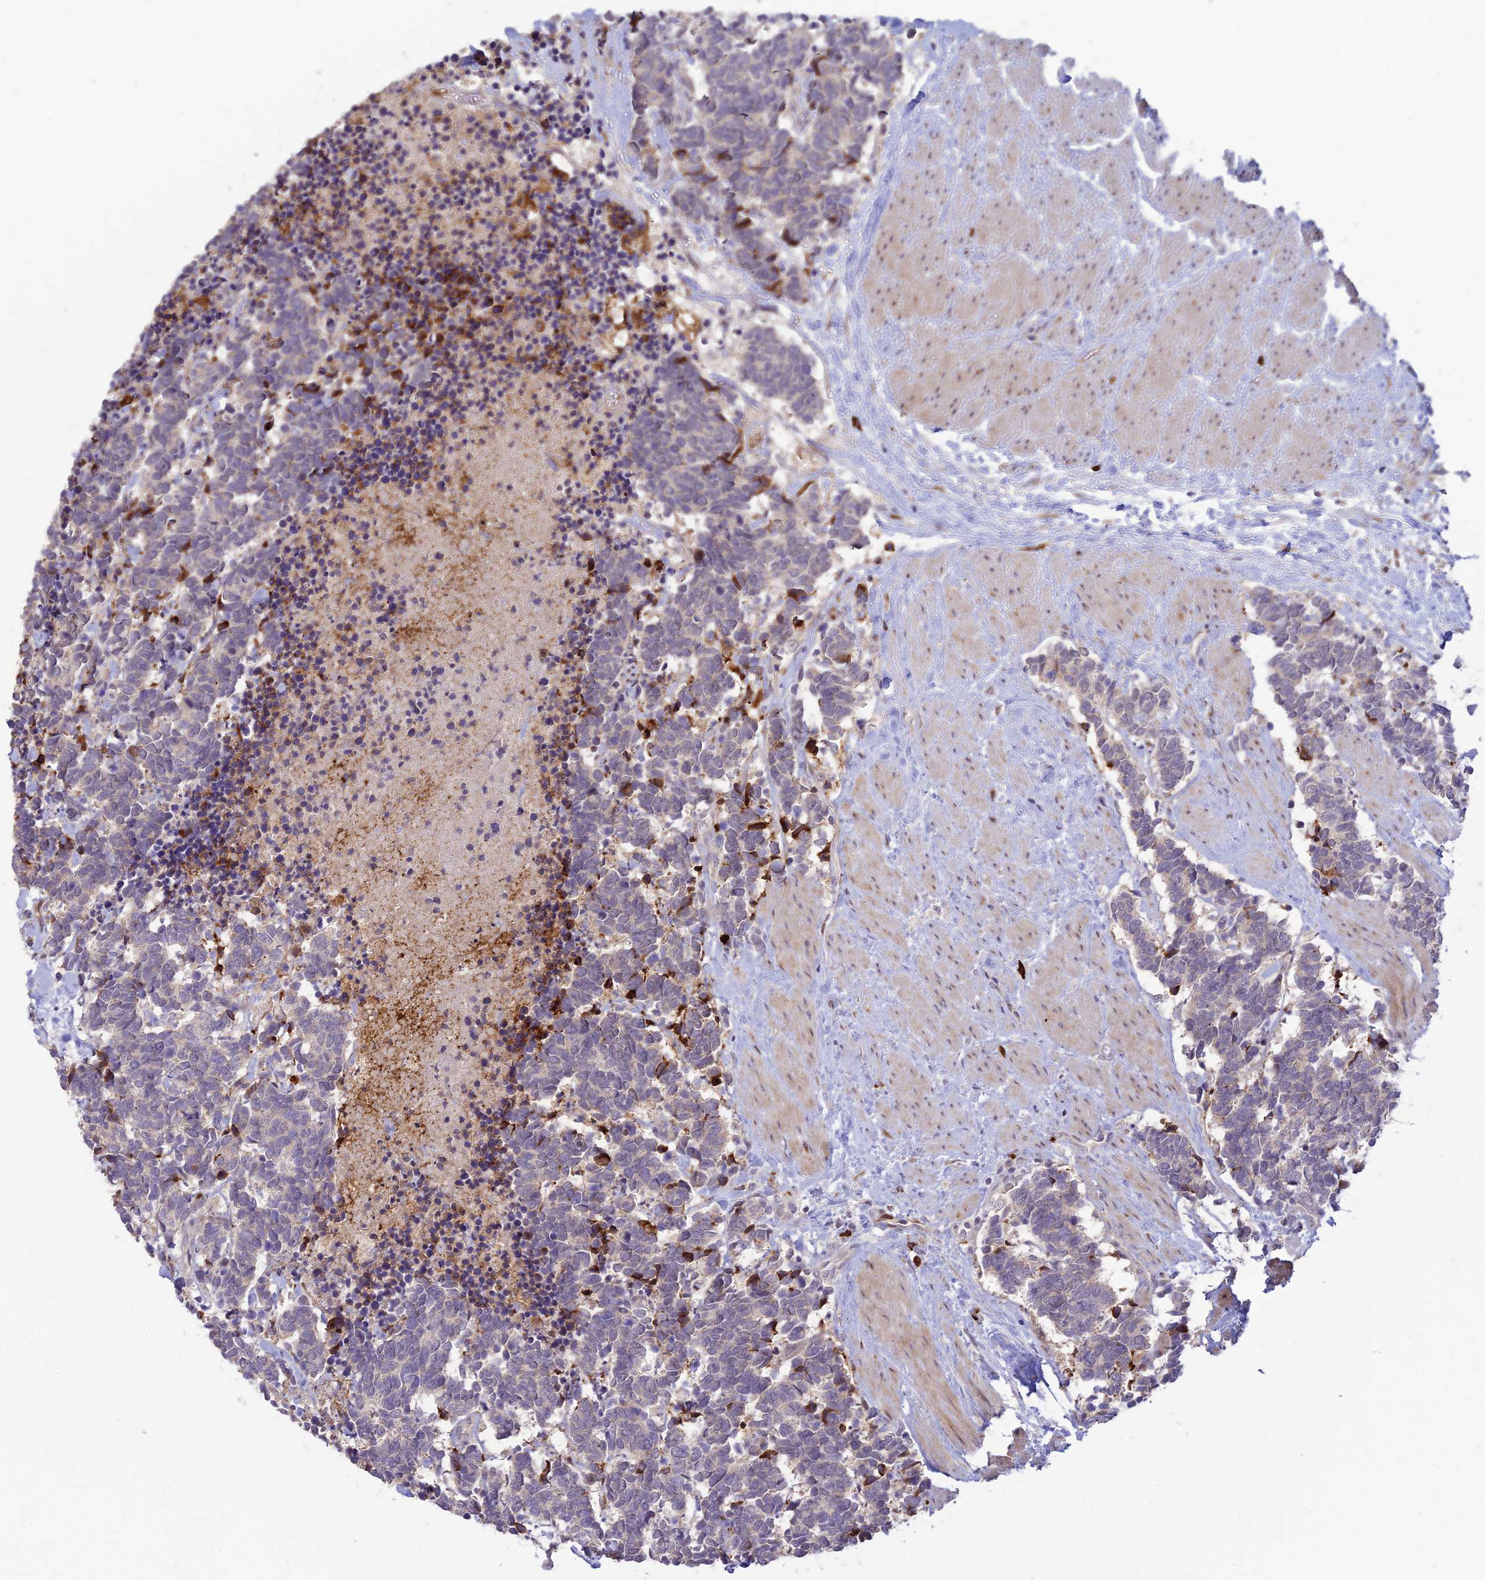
{"staining": {"intensity": "negative", "quantity": "none", "location": "none"}, "tissue": "carcinoid", "cell_type": "Tumor cells", "image_type": "cancer", "snomed": [{"axis": "morphology", "description": "Carcinoma, NOS"}, {"axis": "morphology", "description": "Carcinoid, malignant, NOS"}, {"axis": "topography", "description": "Prostate"}], "caption": "High magnification brightfield microscopy of carcinoid stained with DAB (3,3'-diaminobenzidine) (brown) and counterstained with hematoxylin (blue): tumor cells show no significant positivity.", "gene": "ASPDH", "patient": {"sex": "male", "age": 57}}